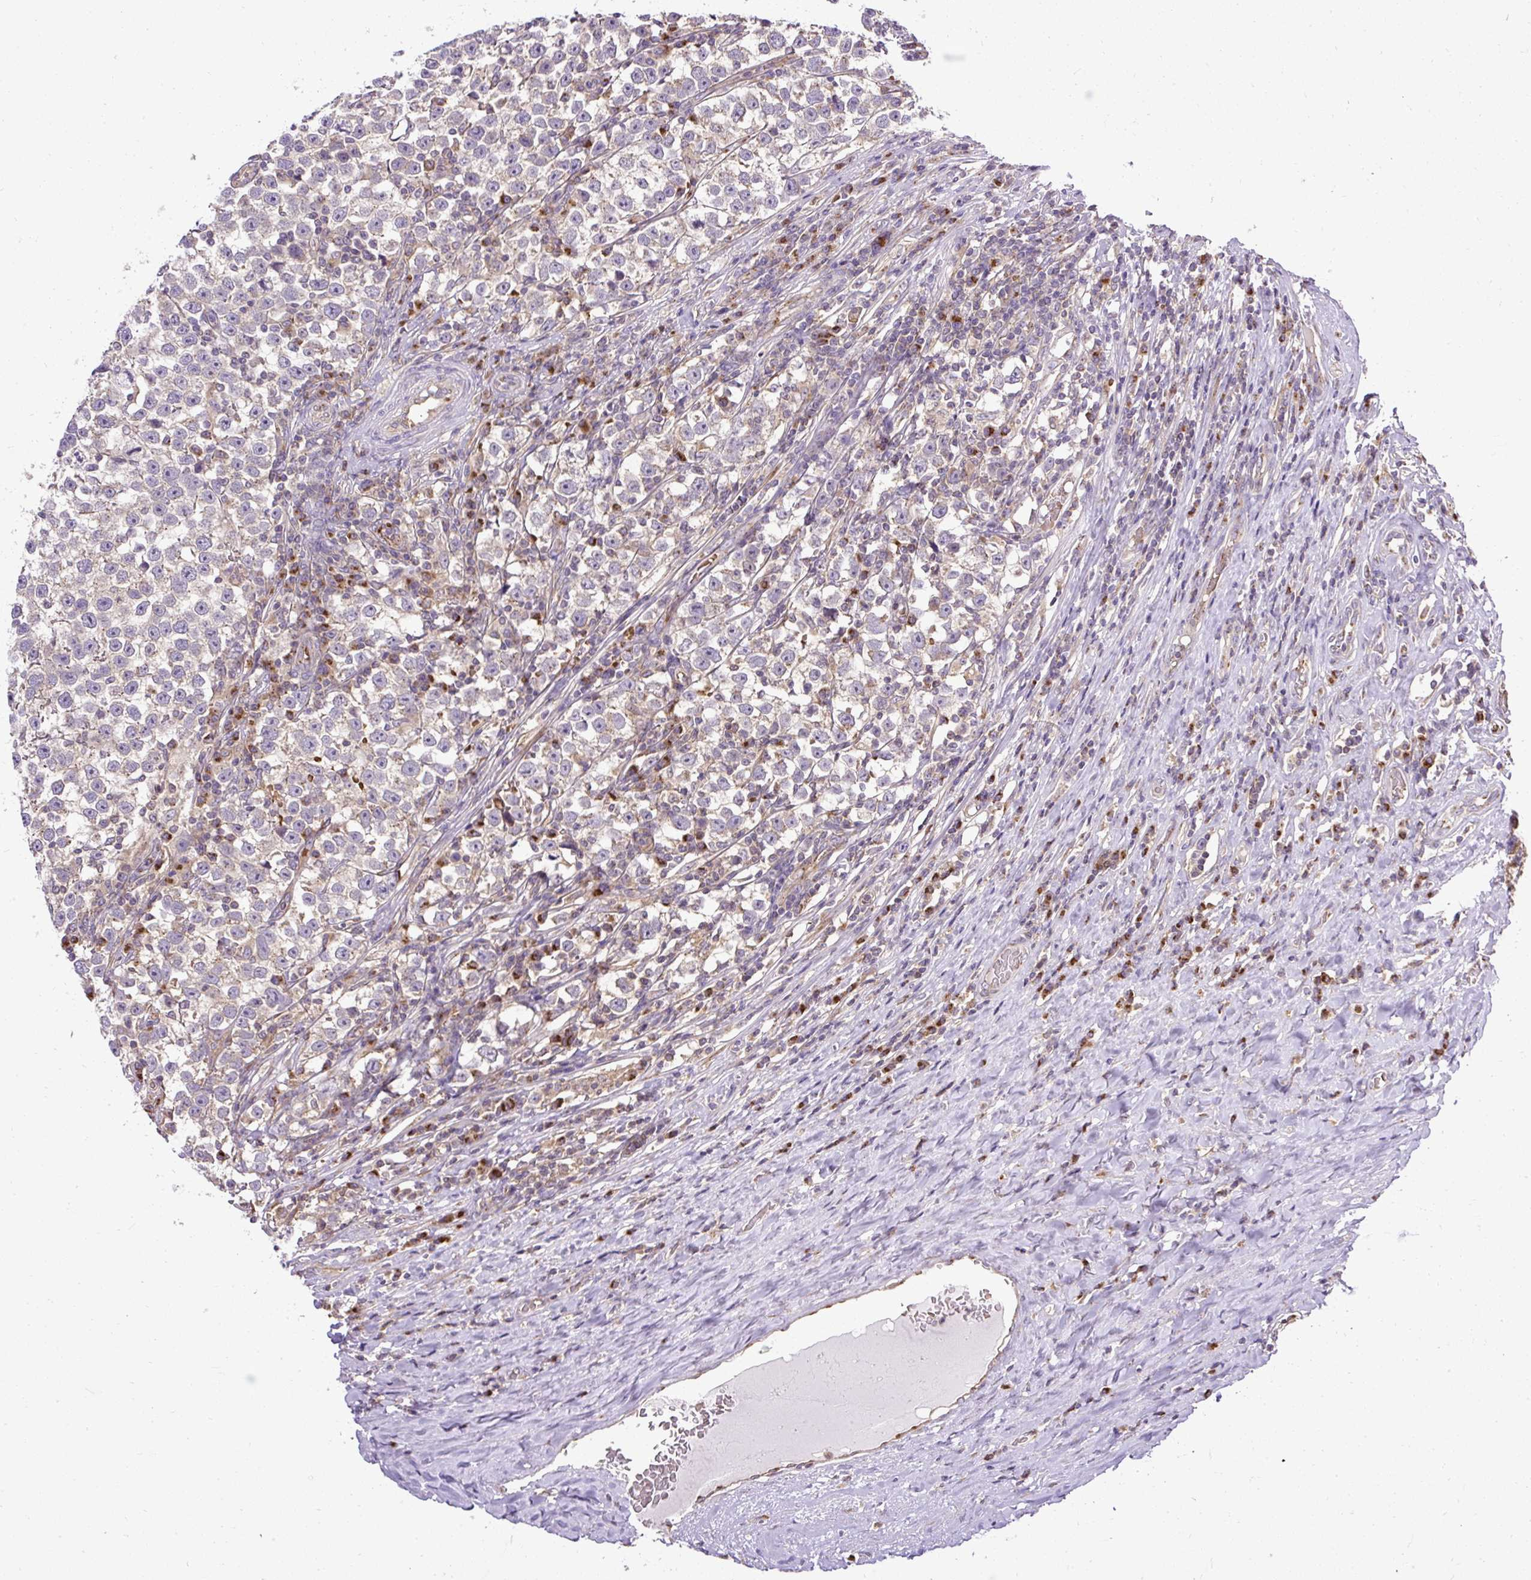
{"staining": {"intensity": "negative", "quantity": "none", "location": "none"}, "tissue": "testis cancer", "cell_type": "Tumor cells", "image_type": "cancer", "snomed": [{"axis": "morphology", "description": "Normal tissue, NOS"}, {"axis": "morphology", "description": "Seminoma, NOS"}, {"axis": "topography", "description": "Testis"}], "caption": "The immunohistochemistry (IHC) photomicrograph has no significant staining in tumor cells of testis cancer (seminoma) tissue.", "gene": "SMC4", "patient": {"sex": "male", "age": 43}}